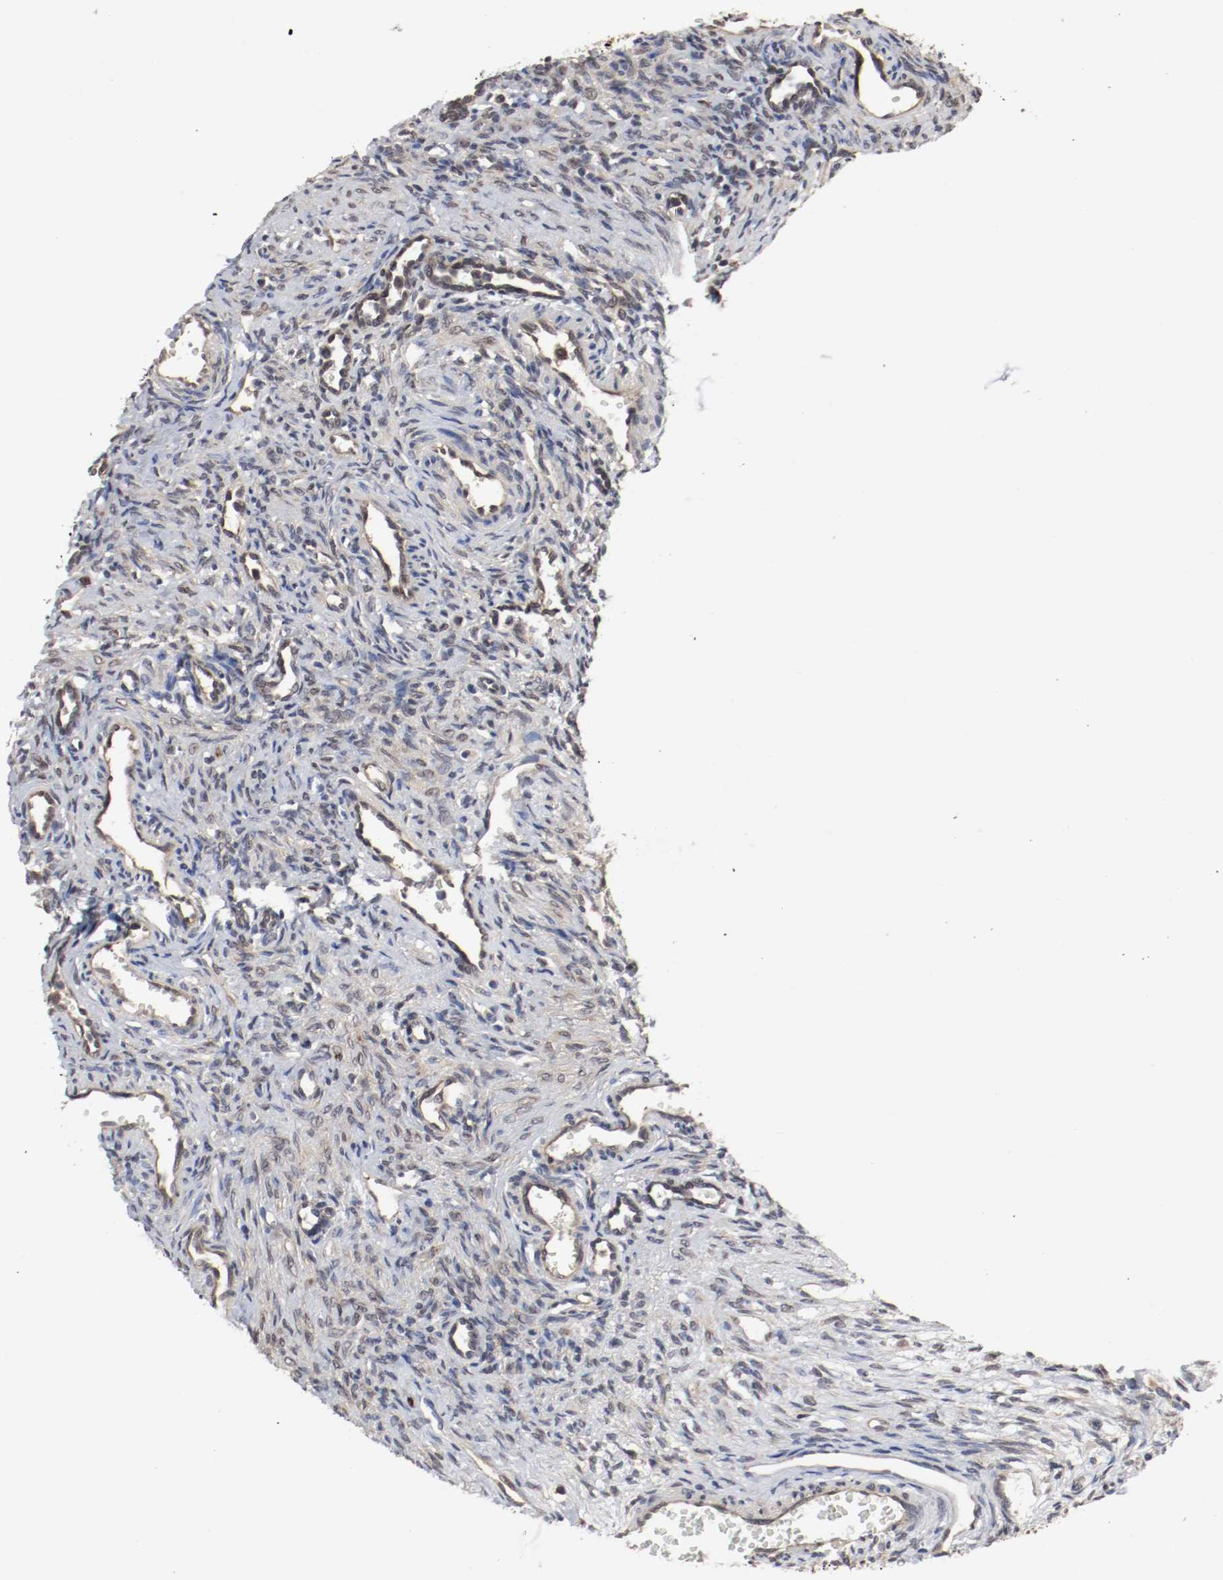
{"staining": {"intensity": "moderate", "quantity": "<25%", "location": "cytoplasmic/membranous"}, "tissue": "ovary", "cell_type": "Follicle cells", "image_type": "normal", "snomed": [{"axis": "morphology", "description": "Normal tissue, NOS"}, {"axis": "topography", "description": "Ovary"}], "caption": "The image shows immunohistochemical staining of unremarkable ovary. There is moderate cytoplasmic/membranous positivity is seen in about <25% of follicle cells.", "gene": "AFG3L2", "patient": {"sex": "female", "age": 33}}